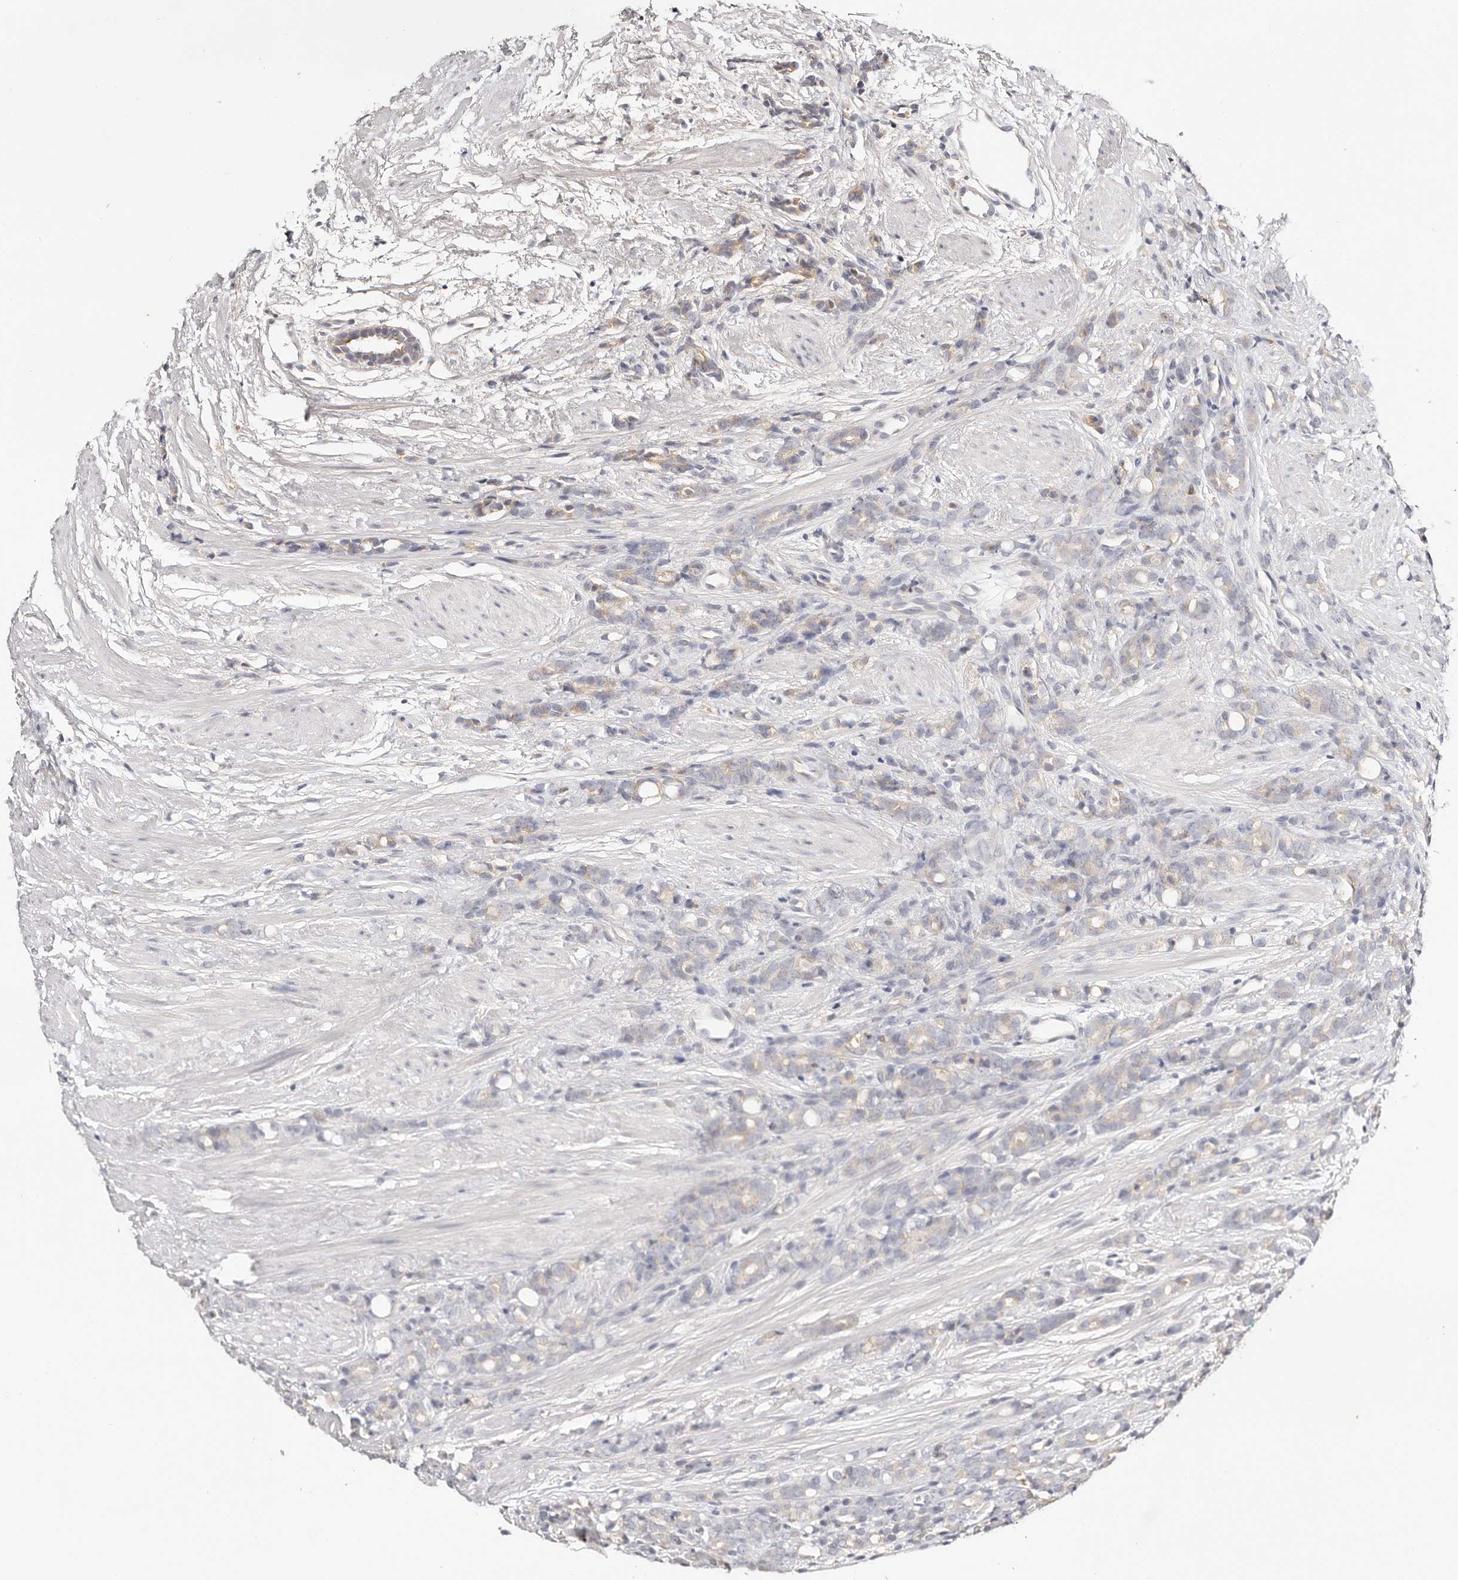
{"staining": {"intensity": "negative", "quantity": "none", "location": "none"}, "tissue": "prostate cancer", "cell_type": "Tumor cells", "image_type": "cancer", "snomed": [{"axis": "morphology", "description": "Adenocarcinoma, High grade"}, {"axis": "topography", "description": "Prostate"}], "caption": "Histopathology image shows no significant protein staining in tumor cells of prostate adenocarcinoma (high-grade).", "gene": "DNASE1", "patient": {"sex": "male", "age": 62}}